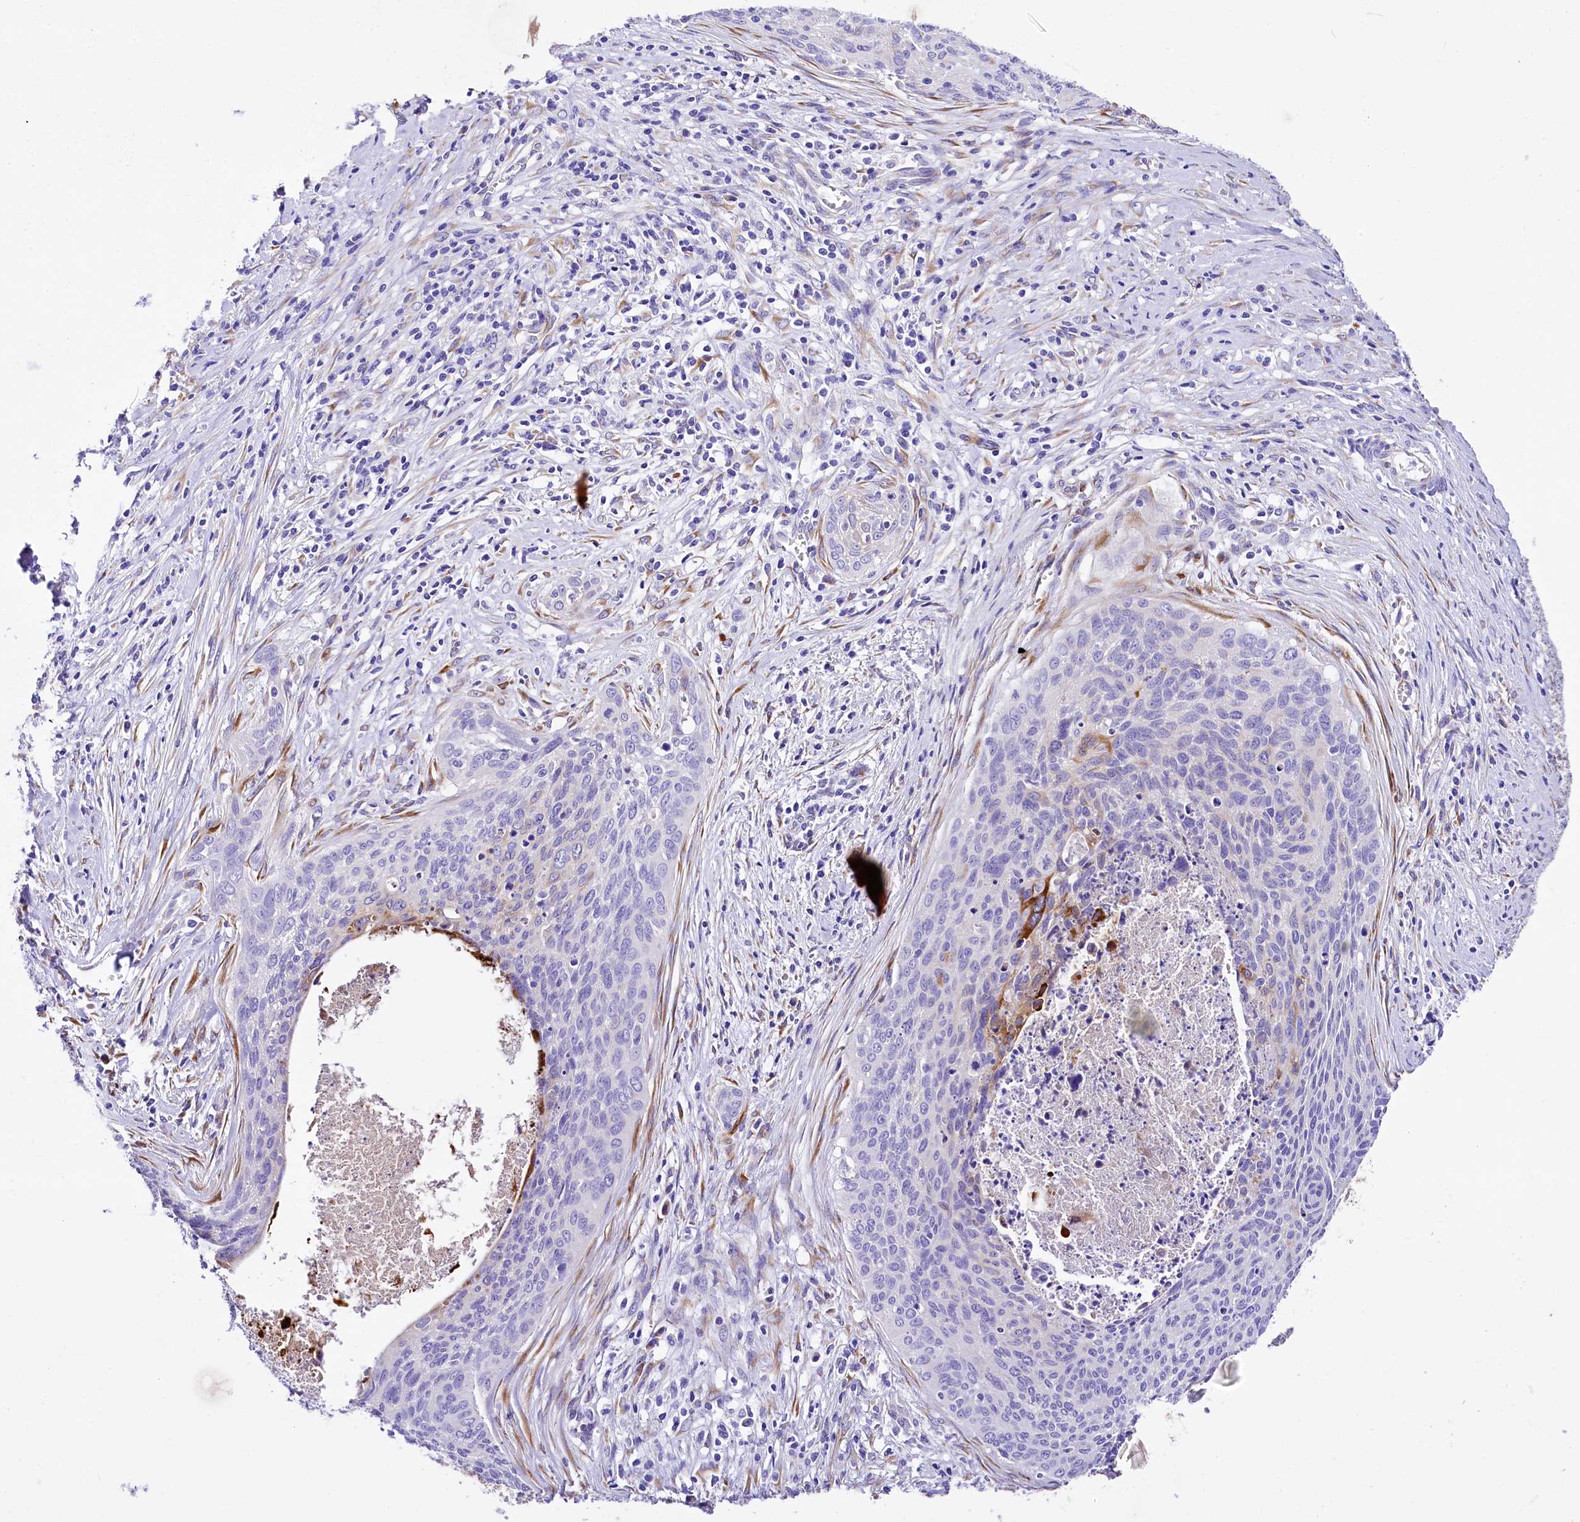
{"staining": {"intensity": "moderate", "quantity": "<25%", "location": "cytoplasmic/membranous"}, "tissue": "cervical cancer", "cell_type": "Tumor cells", "image_type": "cancer", "snomed": [{"axis": "morphology", "description": "Squamous cell carcinoma, NOS"}, {"axis": "topography", "description": "Cervix"}], "caption": "A brown stain highlights moderate cytoplasmic/membranous expression of a protein in human cervical cancer tumor cells. (IHC, brightfield microscopy, high magnification).", "gene": "A2ML1", "patient": {"sex": "female", "age": 55}}